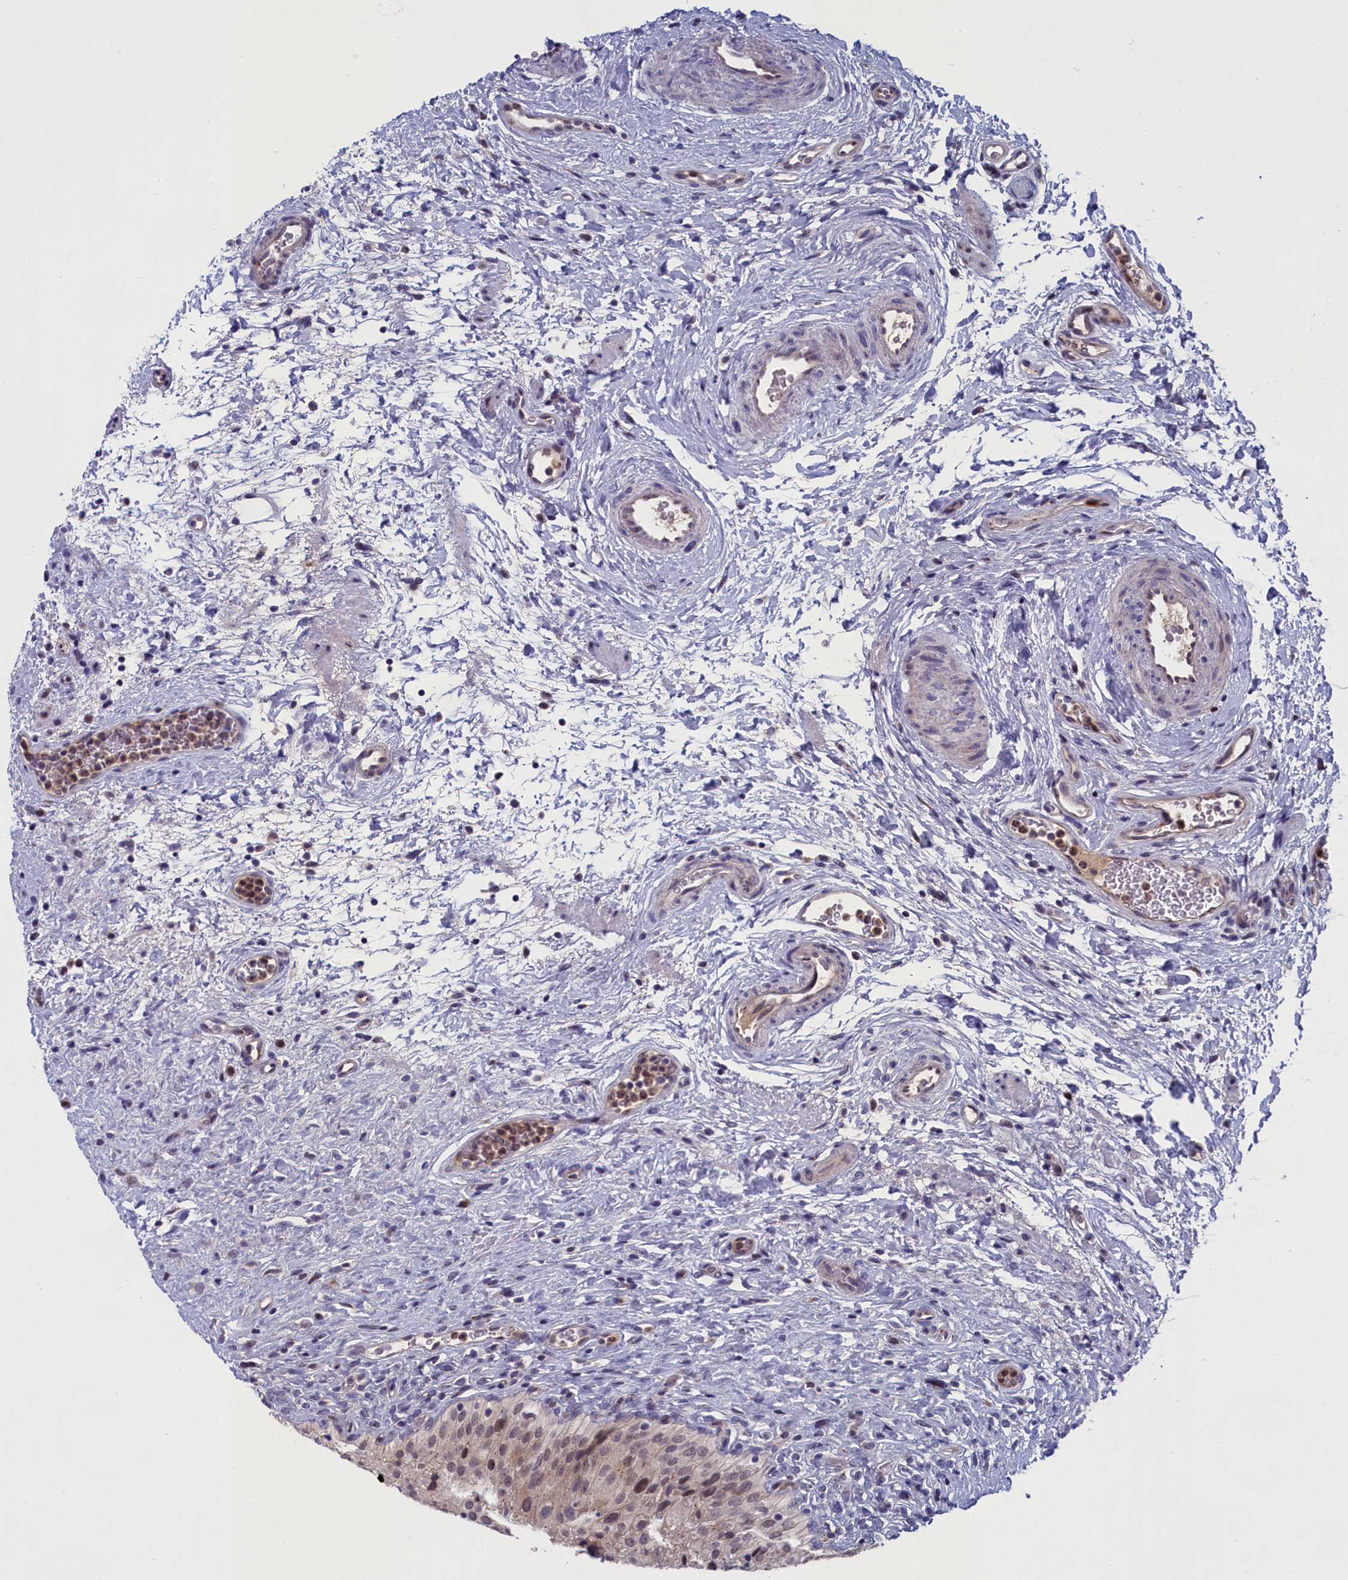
{"staining": {"intensity": "moderate", "quantity": "25%-75%", "location": "cytoplasmic/membranous,nuclear"}, "tissue": "urinary bladder", "cell_type": "Urothelial cells", "image_type": "normal", "snomed": [{"axis": "morphology", "description": "Normal tissue, NOS"}, {"axis": "morphology", "description": "Urothelial carcinoma, High grade"}, {"axis": "topography", "description": "Urinary bladder"}], "caption": "Urothelial cells reveal moderate cytoplasmic/membranous,nuclear staining in about 25%-75% of cells in unremarkable urinary bladder. The protein is shown in brown color, while the nuclei are stained blue.", "gene": "LIG1", "patient": {"sex": "male", "age": 46}}